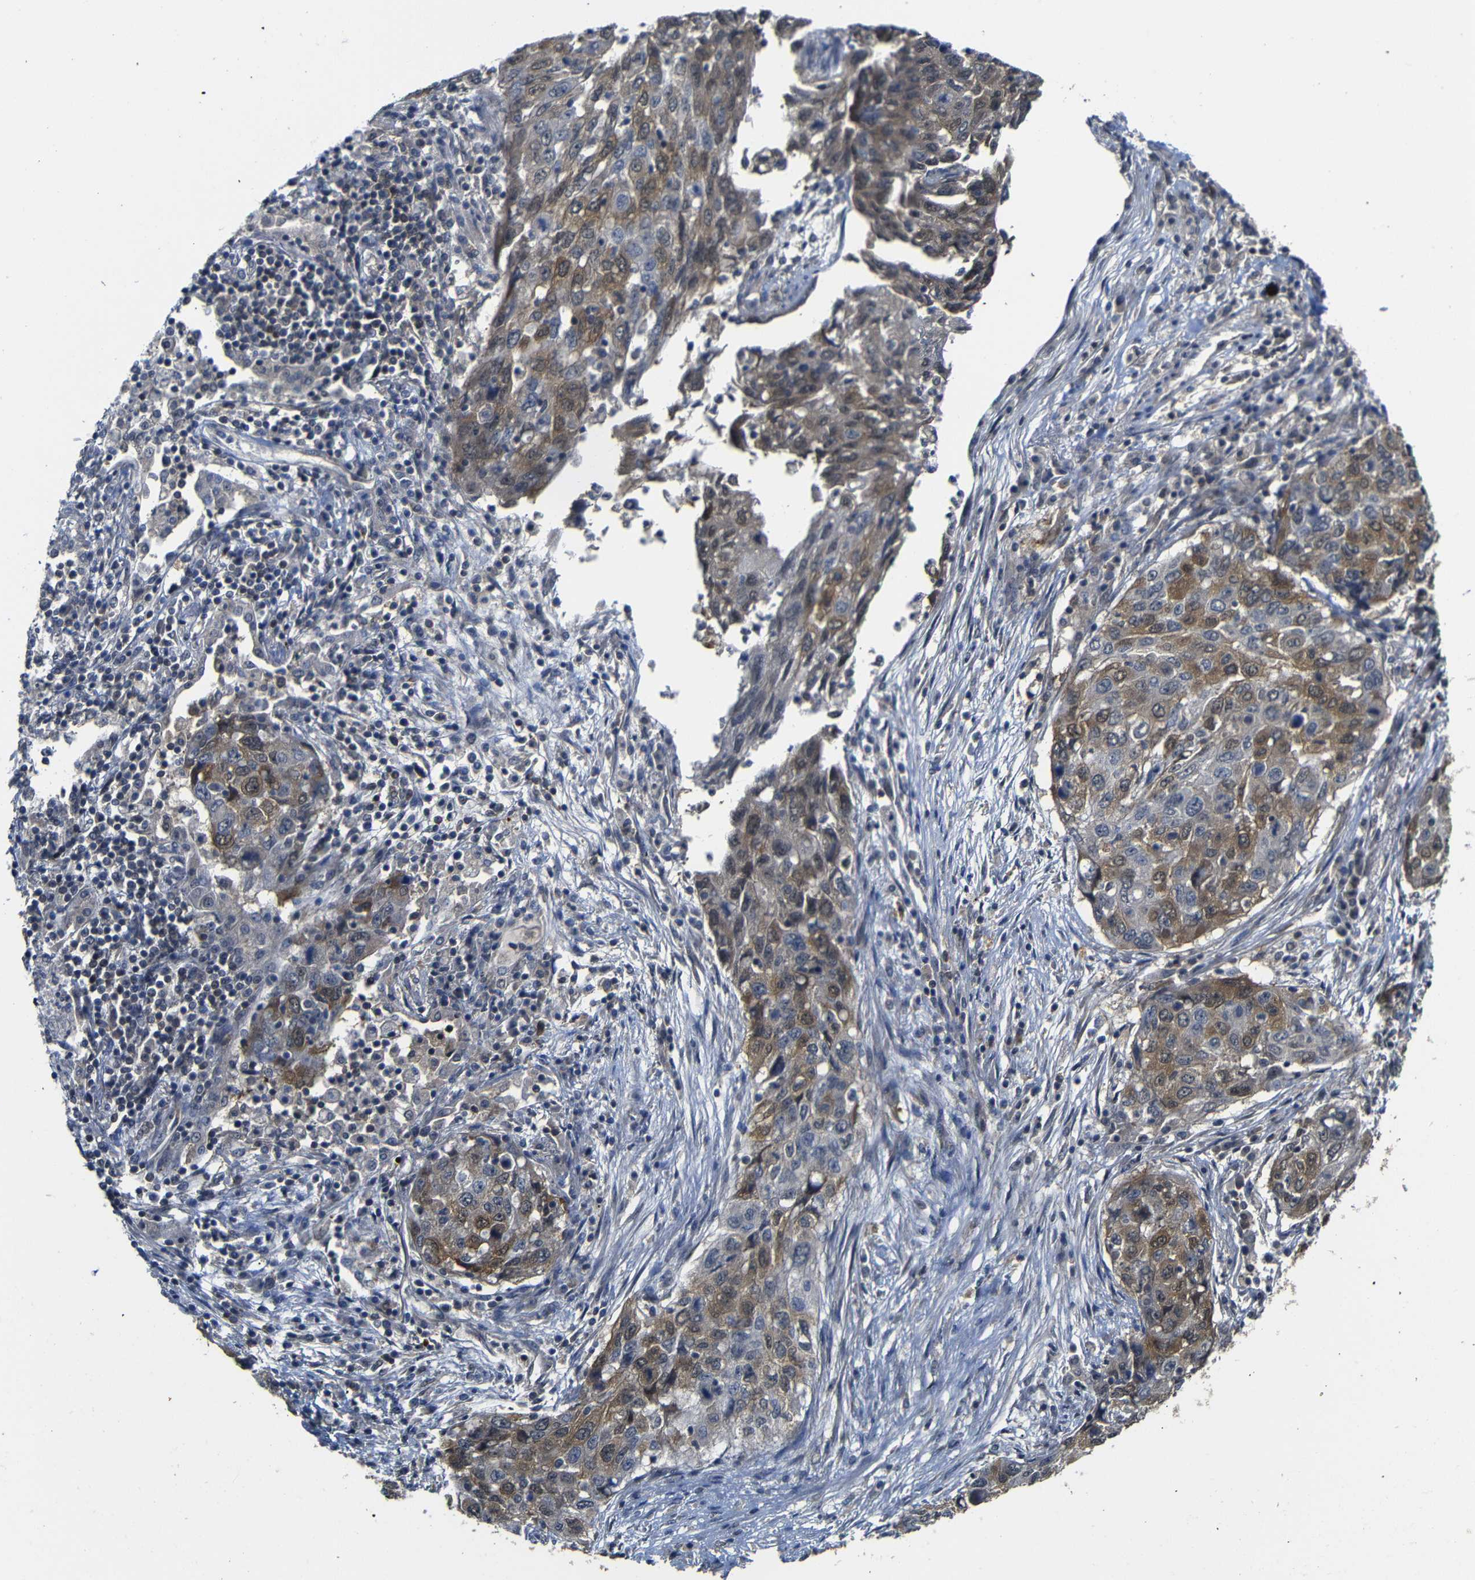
{"staining": {"intensity": "moderate", "quantity": "25%-75%", "location": "cytoplasmic/membranous"}, "tissue": "lung cancer", "cell_type": "Tumor cells", "image_type": "cancer", "snomed": [{"axis": "morphology", "description": "Squamous cell carcinoma, NOS"}, {"axis": "topography", "description": "Lung"}], "caption": "Protein expression analysis of human lung cancer (squamous cell carcinoma) reveals moderate cytoplasmic/membranous staining in approximately 25%-75% of tumor cells.", "gene": "ATG12", "patient": {"sex": "female", "age": 63}}